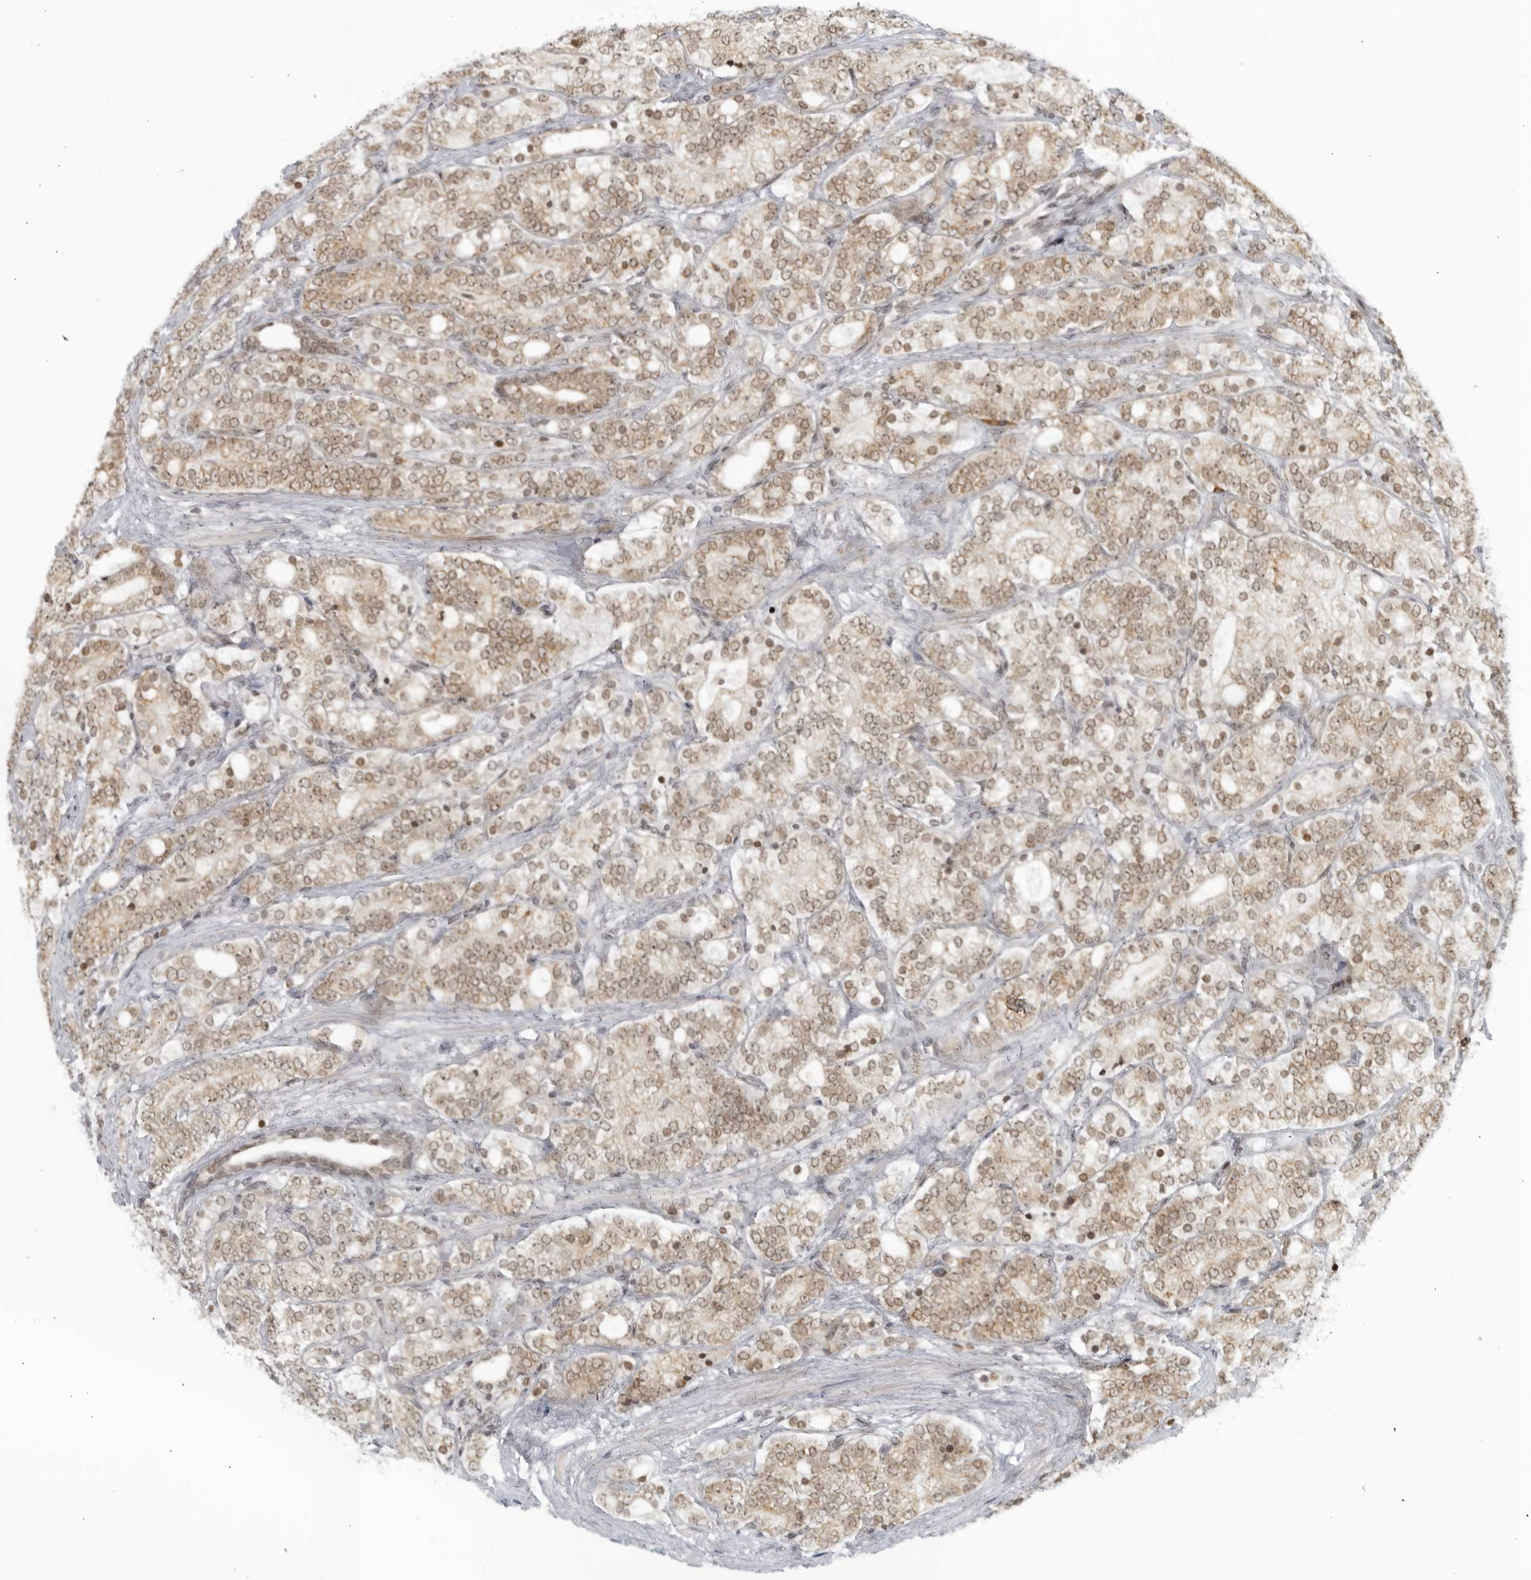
{"staining": {"intensity": "weak", "quantity": ">75%", "location": "cytoplasmic/membranous,nuclear"}, "tissue": "prostate cancer", "cell_type": "Tumor cells", "image_type": "cancer", "snomed": [{"axis": "morphology", "description": "Adenocarcinoma, High grade"}, {"axis": "topography", "description": "Prostate"}], "caption": "DAB immunohistochemical staining of prostate cancer shows weak cytoplasmic/membranous and nuclear protein expression in approximately >75% of tumor cells.", "gene": "RAB11FIP3", "patient": {"sex": "male", "age": 57}}